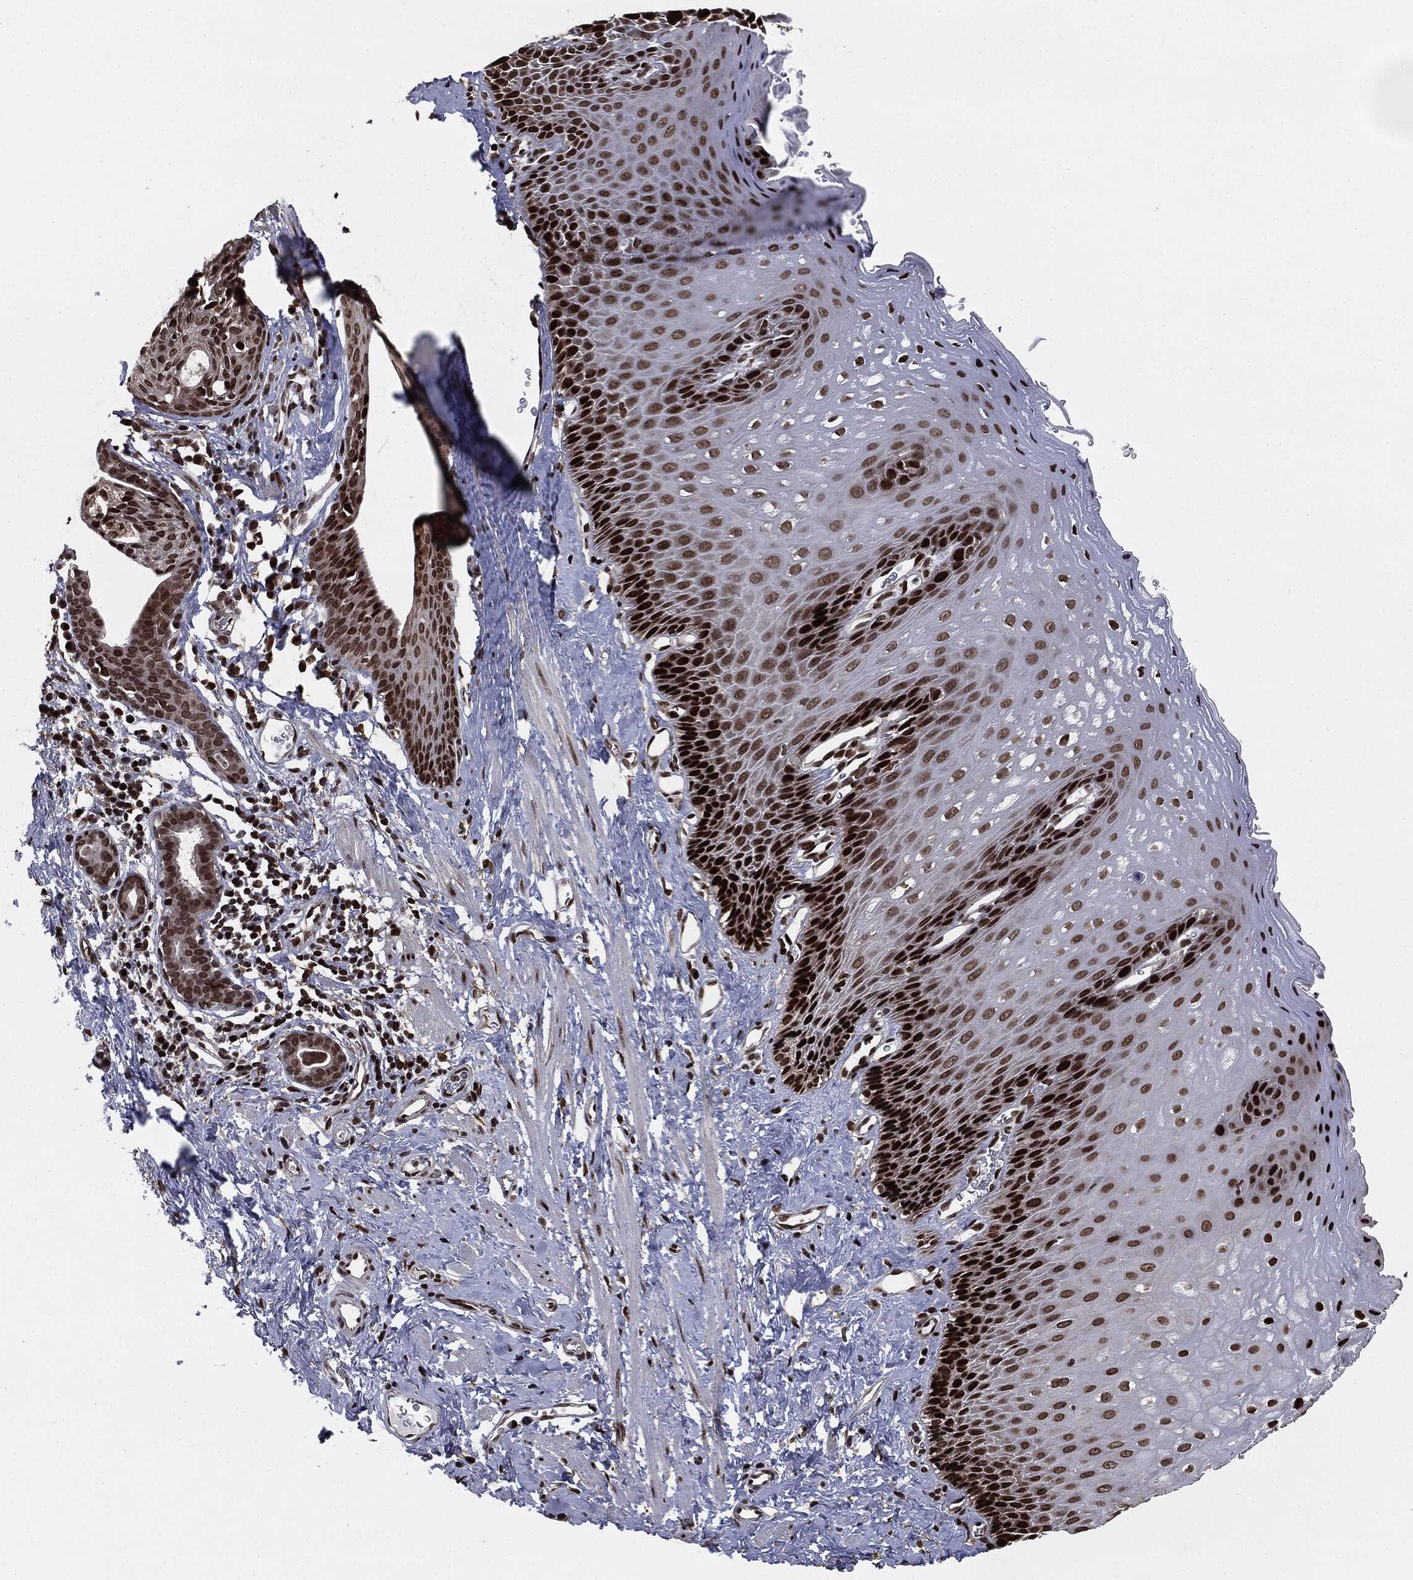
{"staining": {"intensity": "strong", "quantity": "25%-75%", "location": "nuclear"}, "tissue": "esophagus", "cell_type": "Squamous epithelial cells", "image_type": "normal", "snomed": [{"axis": "morphology", "description": "Normal tissue, NOS"}, {"axis": "topography", "description": "Esophagus"}], "caption": "IHC (DAB) staining of normal human esophagus exhibits strong nuclear protein staining in about 25%-75% of squamous epithelial cells.", "gene": "DVL2", "patient": {"sex": "male", "age": 64}}